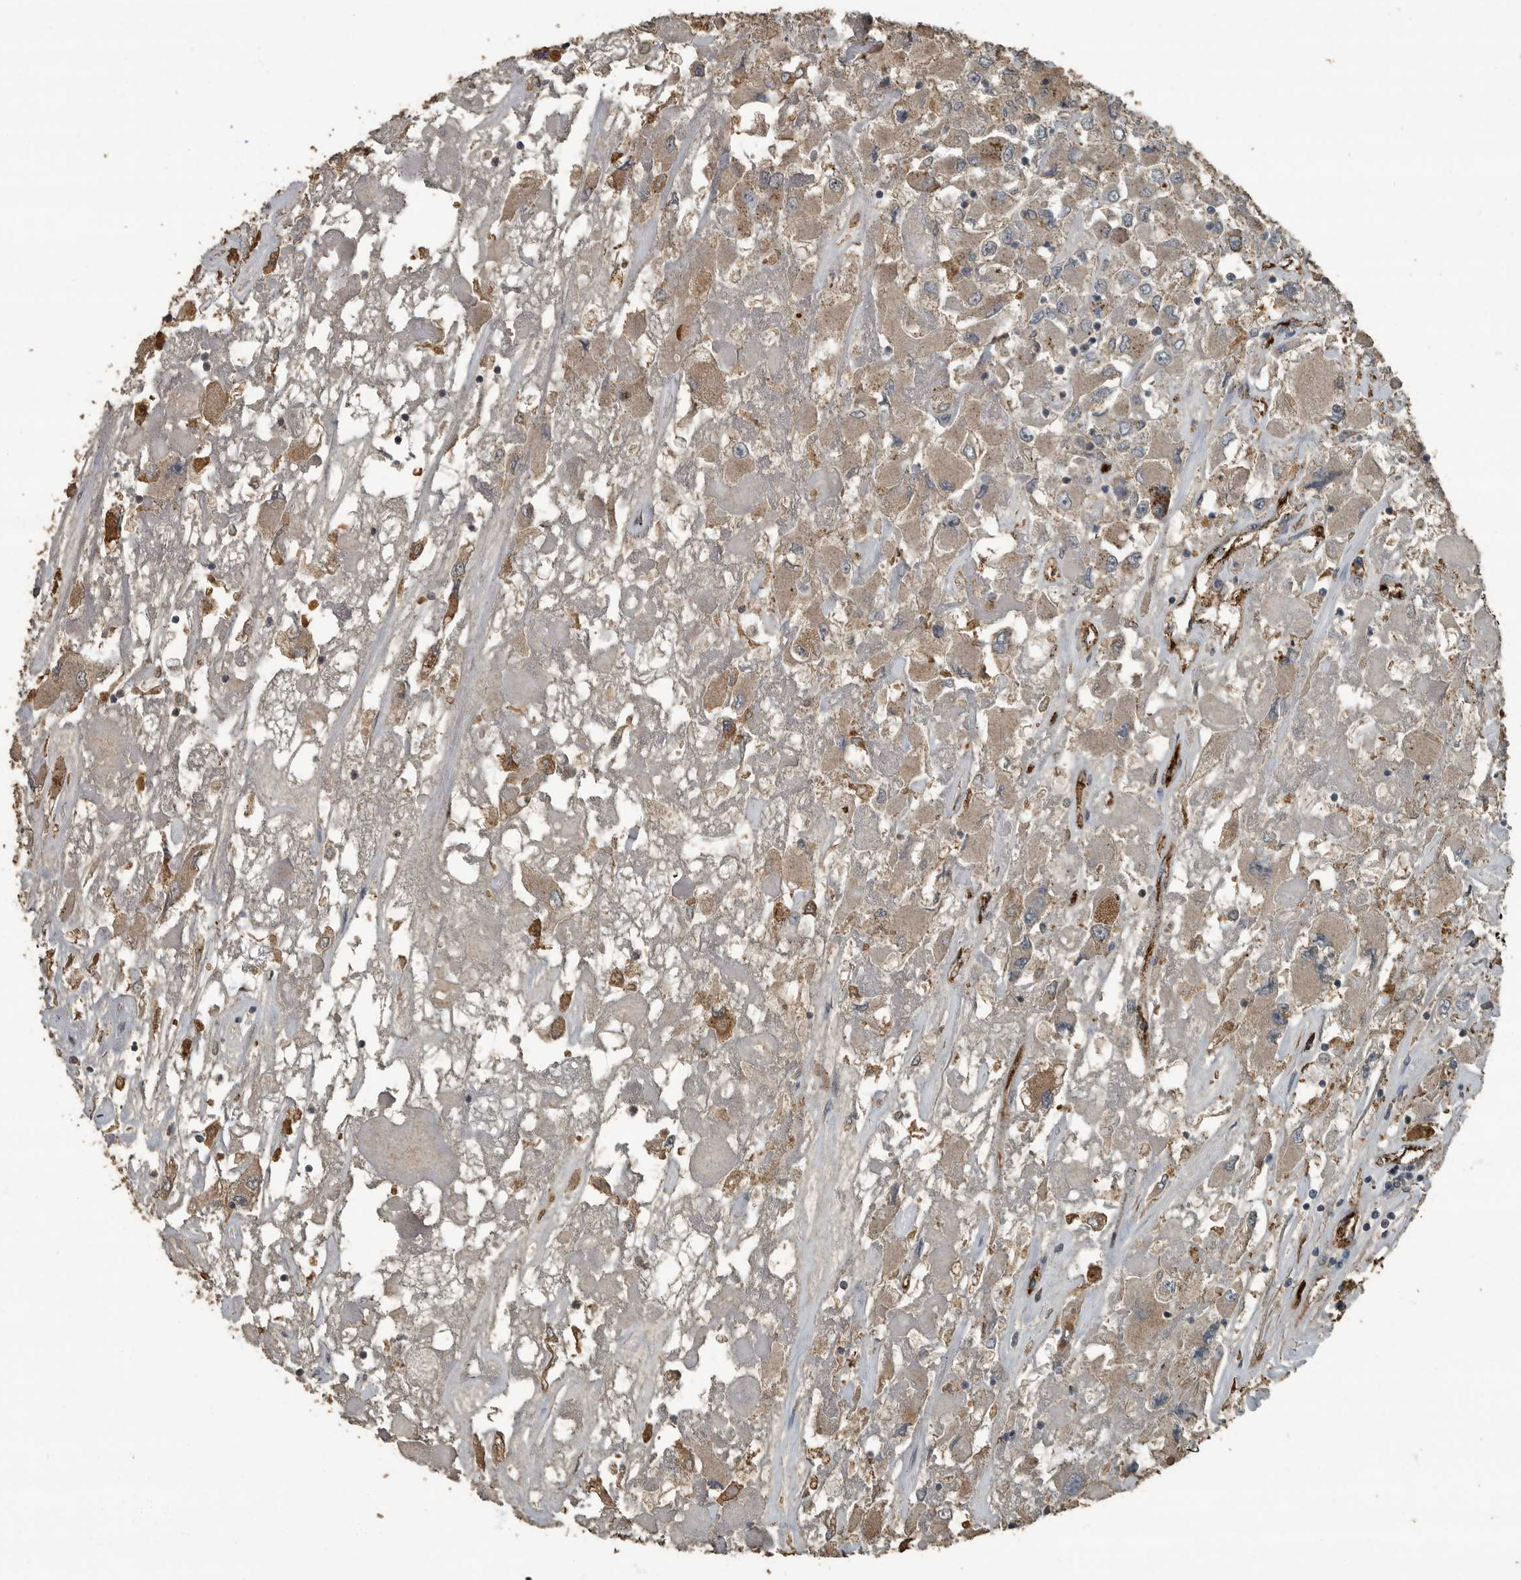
{"staining": {"intensity": "weak", "quantity": ">75%", "location": "cytoplasmic/membranous"}, "tissue": "renal cancer", "cell_type": "Tumor cells", "image_type": "cancer", "snomed": [{"axis": "morphology", "description": "Adenocarcinoma, NOS"}, {"axis": "topography", "description": "Kidney"}], "caption": "An immunohistochemistry (IHC) histopathology image of tumor tissue is shown. Protein staining in brown labels weak cytoplasmic/membranous positivity in renal cancer (adenocarcinoma) within tumor cells.", "gene": "IL15RA", "patient": {"sex": "female", "age": 52}}